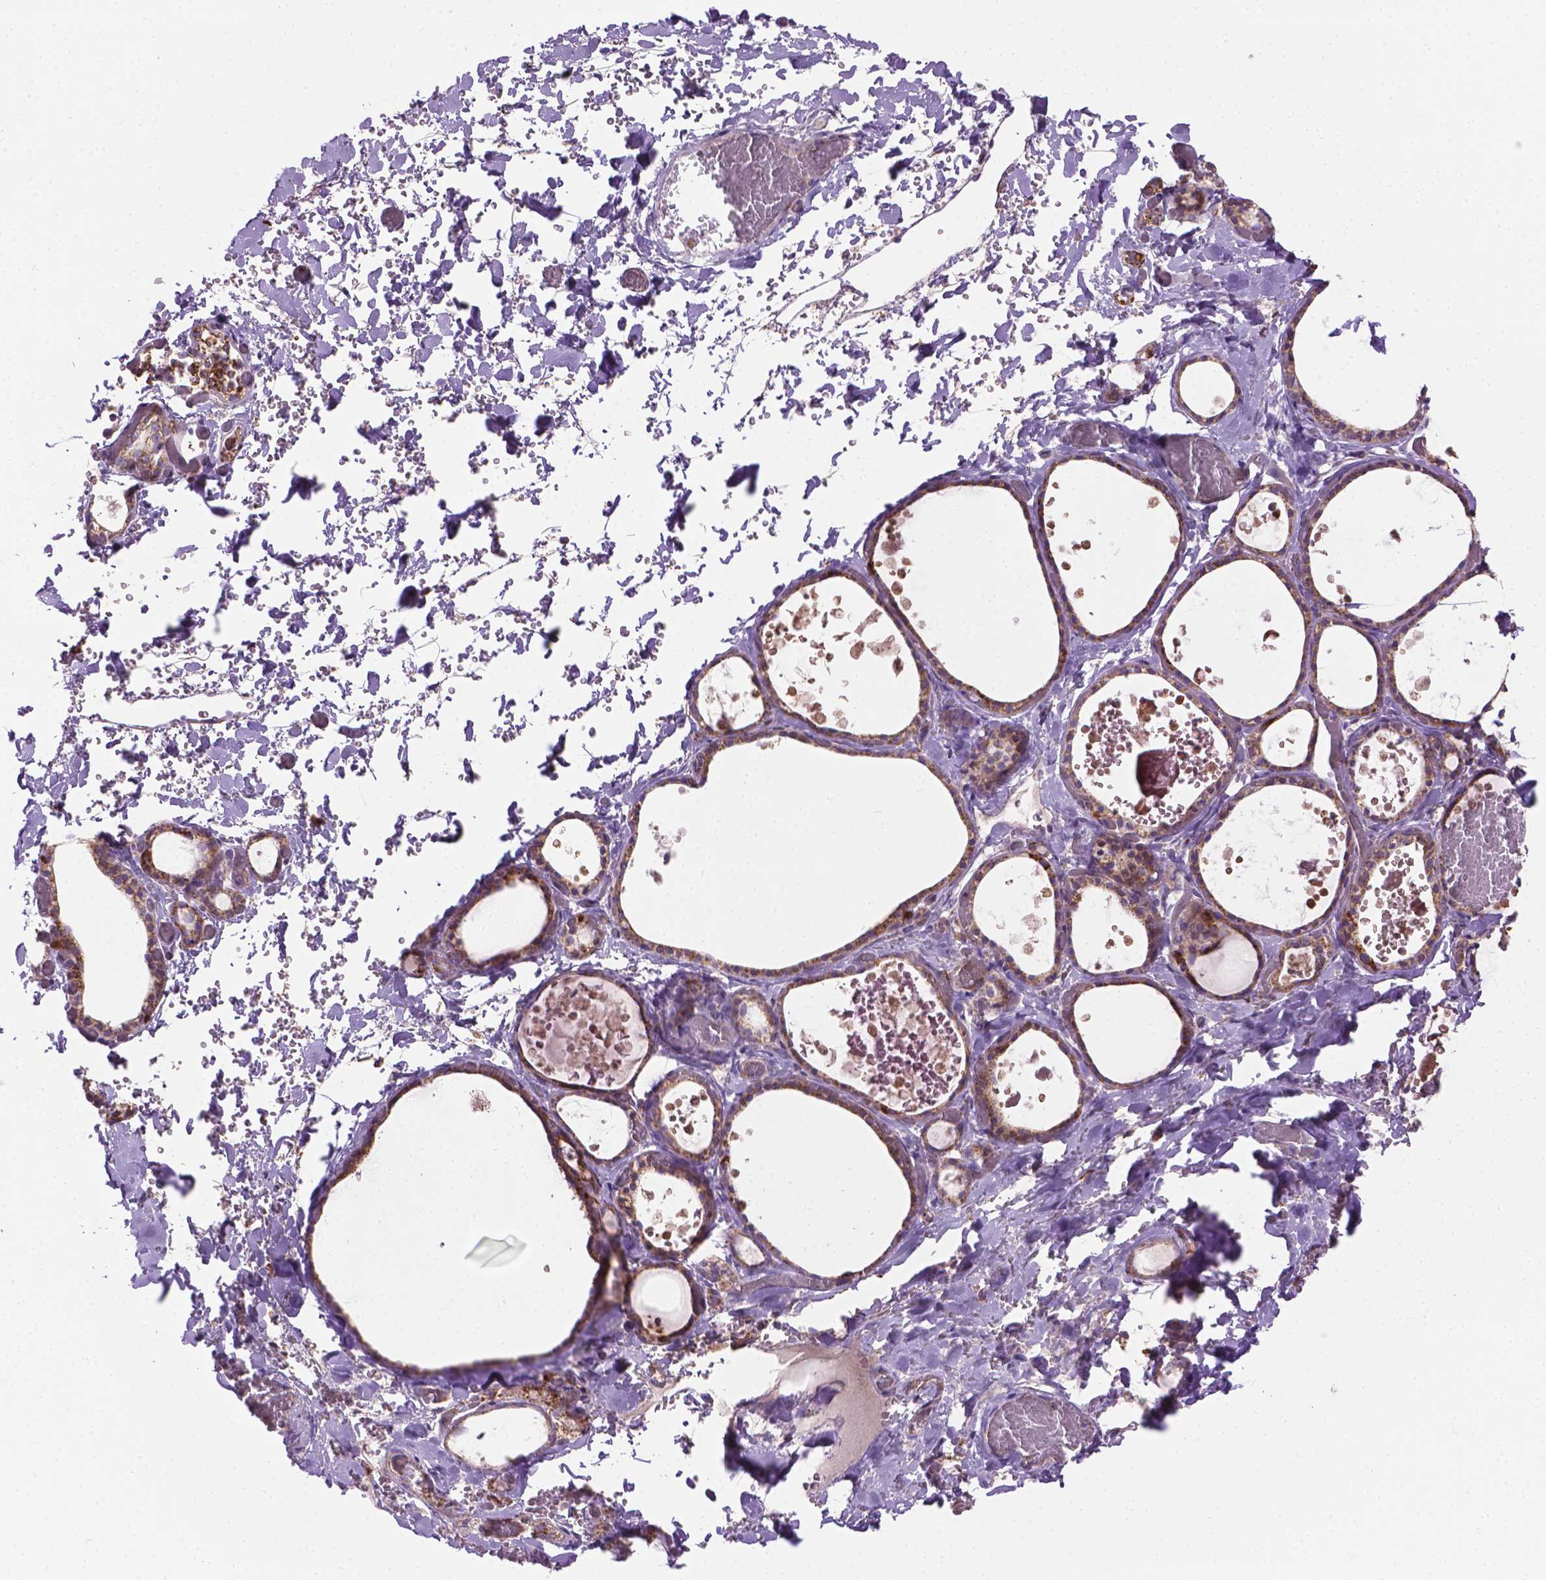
{"staining": {"intensity": "strong", "quantity": ">75%", "location": "cytoplasmic/membranous"}, "tissue": "thyroid gland", "cell_type": "Glandular cells", "image_type": "normal", "snomed": [{"axis": "morphology", "description": "Normal tissue, NOS"}, {"axis": "topography", "description": "Thyroid gland"}], "caption": "Thyroid gland stained with IHC exhibits strong cytoplasmic/membranous positivity in approximately >75% of glandular cells.", "gene": "PIBF1", "patient": {"sex": "female", "age": 56}}